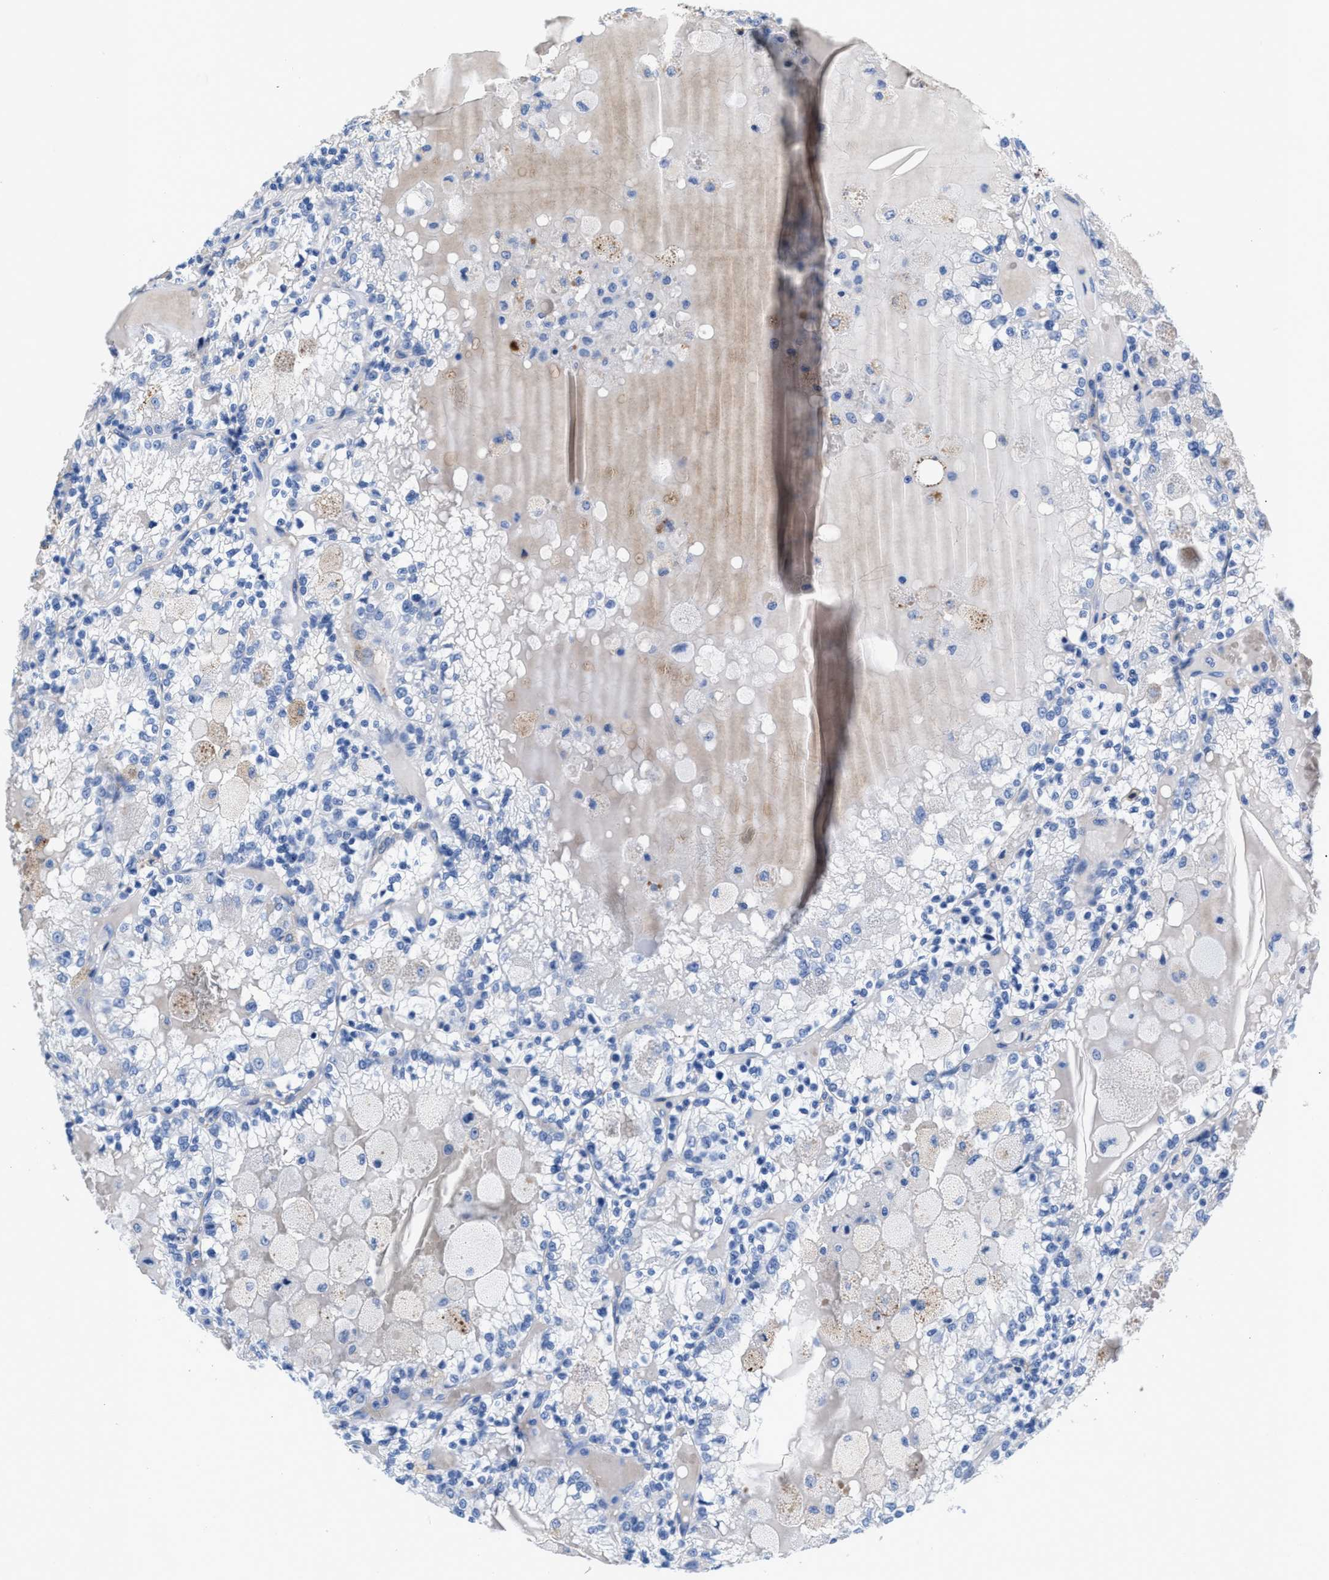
{"staining": {"intensity": "negative", "quantity": "none", "location": "none"}, "tissue": "renal cancer", "cell_type": "Tumor cells", "image_type": "cancer", "snomed": [{"axis": "morphology", "description": "Adenocarcinoma, NOS"}, {"axis": "topography", "description": "Kidney"}], "caption": "An immunohistochemistry (IHC) histopathology image of renal cancer (adenocarcinoma) is shown. There is no staining in tumor cells of renal cancer (adenocarcinoma). (DAB immunohistochemistry visualized using brightfield microscopy, high magnification).", "gene": "SLFN13", "patient": {"sex": "female", "age": 56}}